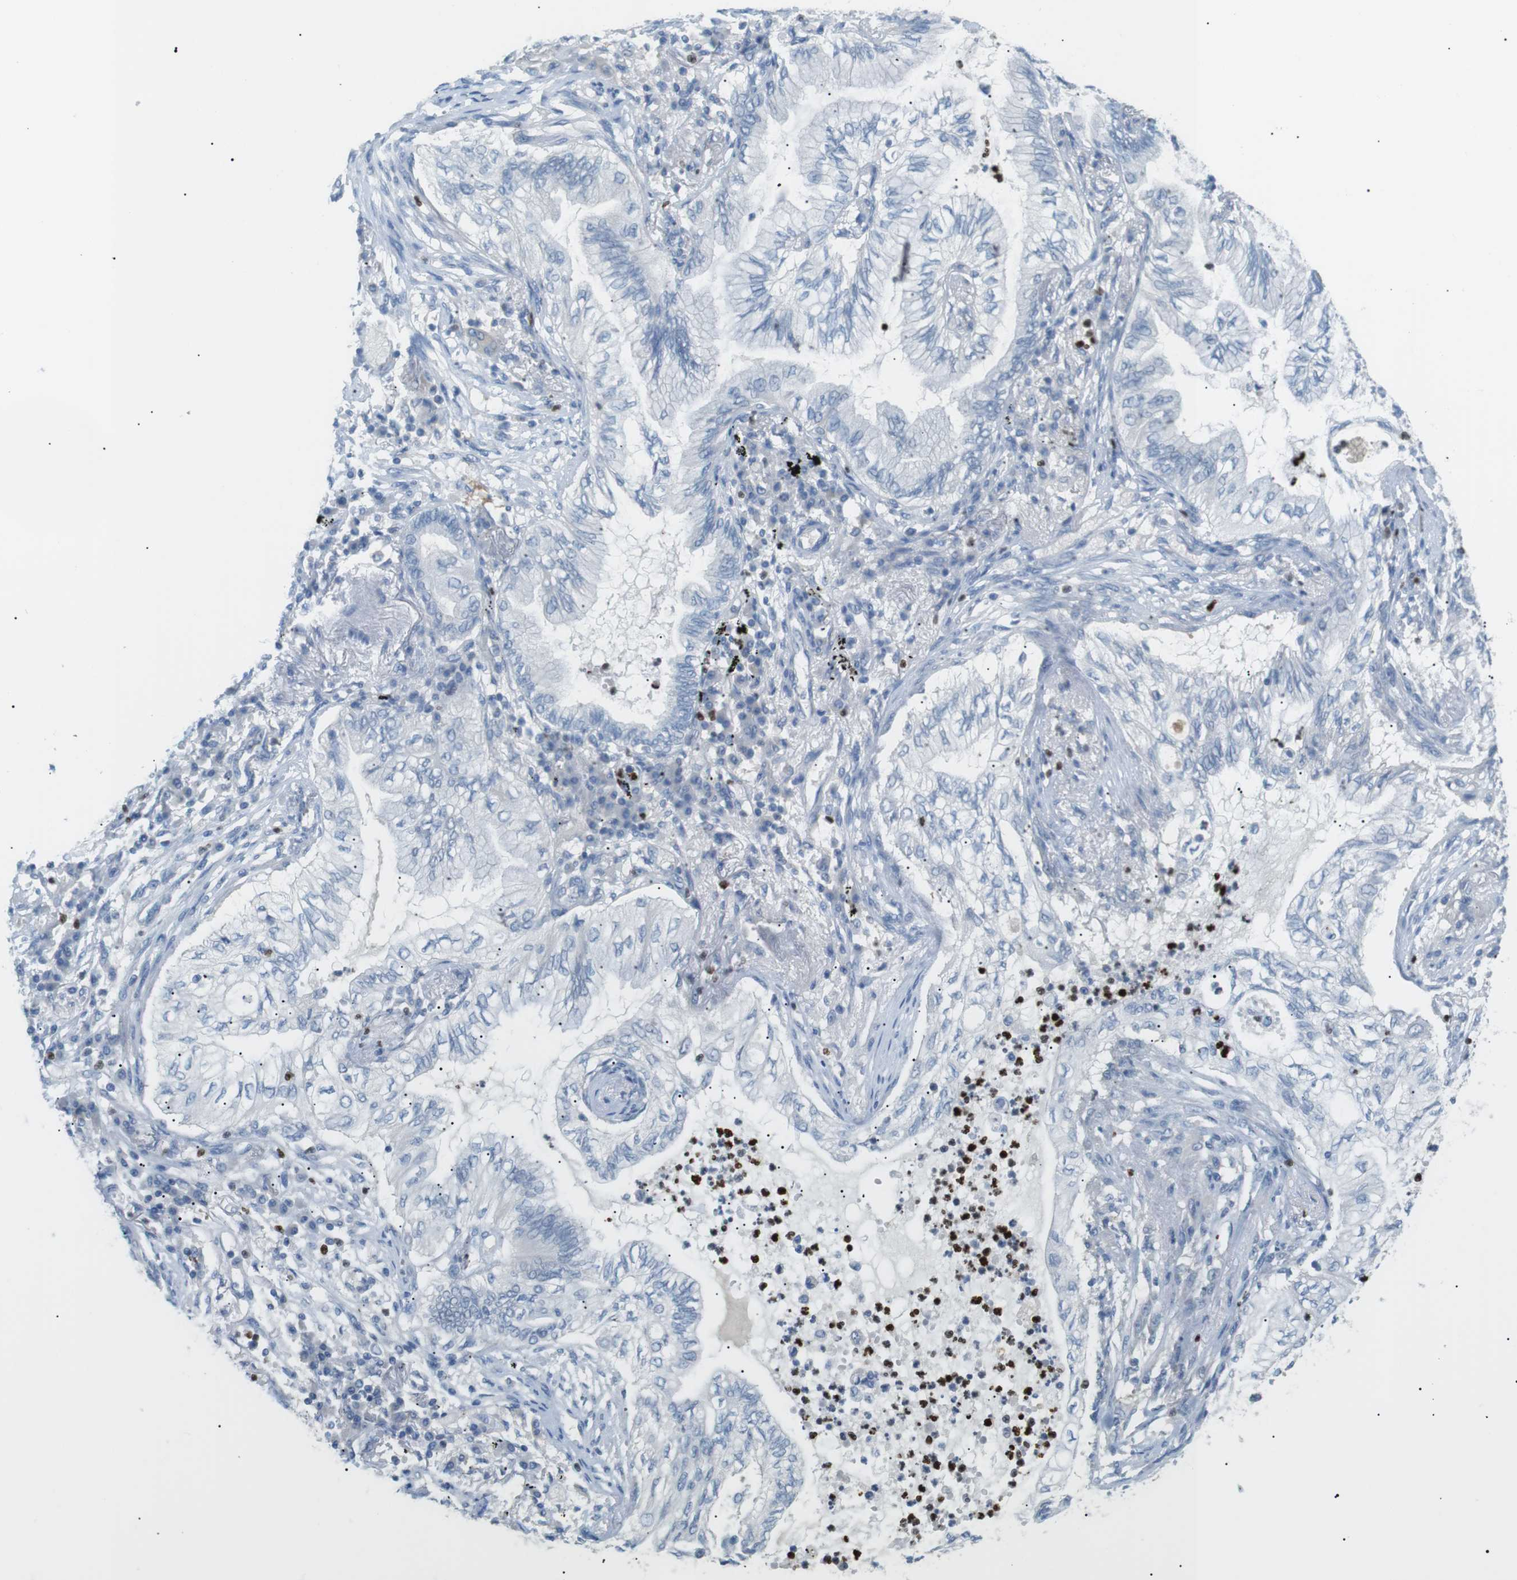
{"staining": {"intensity": "negative", "quantity": "none", "location": "none"}, "tissue": "lung cancer", "cell_type": "Tumor cells", "image_type": "cancer", "snomed": [{"axis": "morphology", "description": "Normal tissue, NOS"}, {"axis": "morphology", "description": "Adenocarcinoma, NOS"}, {"axis": "topography", "description": "Bronchus"}, {"axis": "topography", "description": "Lung"}], "caption": "Tumor cells are negative for protein expression in human lung cancer.", "gene": "CDH26", "patient": {"sex": "female", "age": 70}}